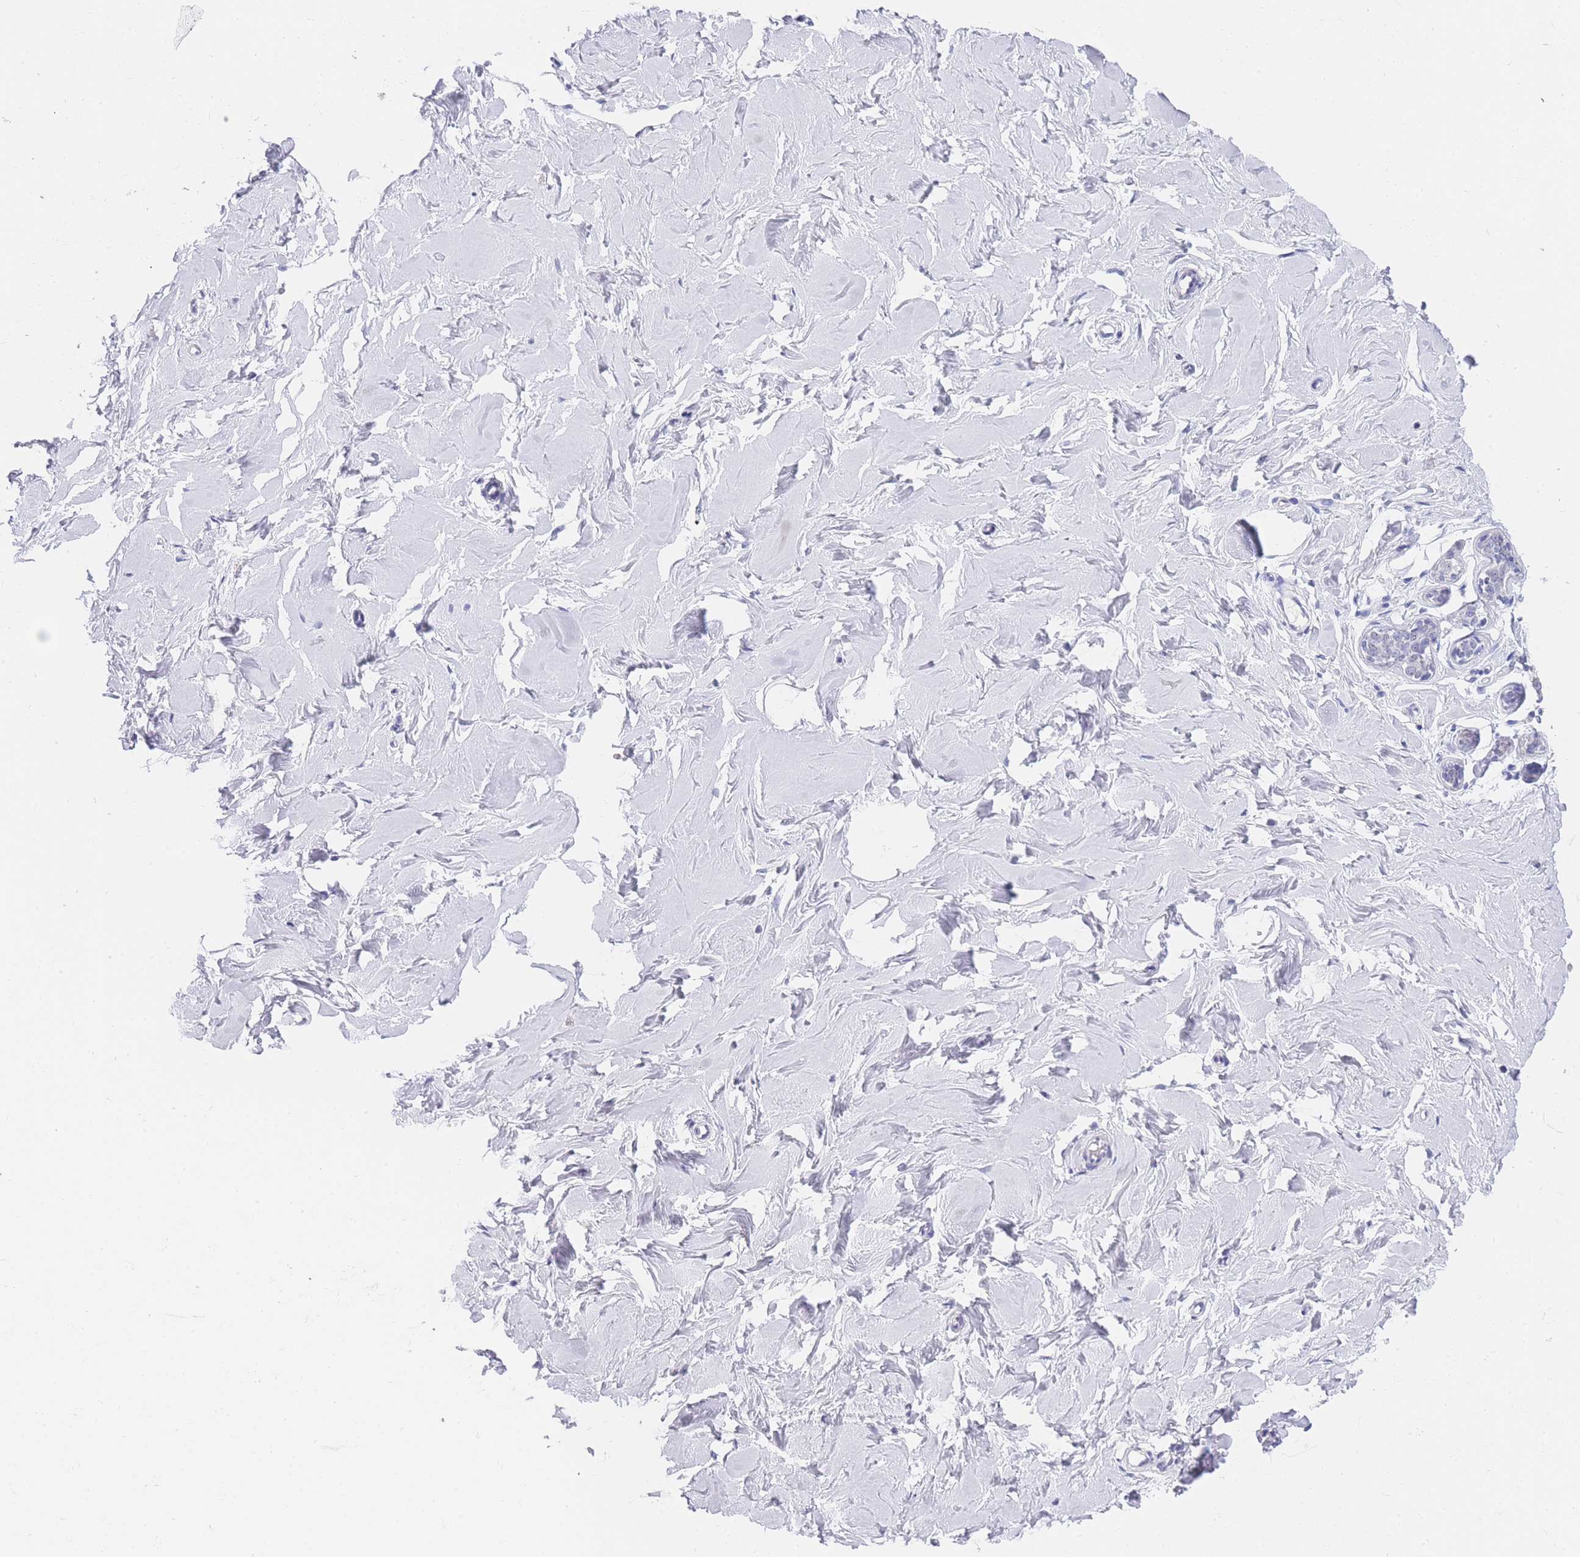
{"staining": {"intensity": "weak", "quantity": "<25%", "location": "cytoplasmic/membranous"}, "tissue": "breast", "cell_type": "Glandular cells", "image_type": "normal", "snomed": [{"axis": "morphology", "description": "Normal tissue, NOS"}, {"axis": "topography", "description": "Breast"}], "caption": "IHC image of benign breast: breast stained with DAB shows no significant protein staining in glandular cells.", "gene": "FRAT2", "patient": {"sex": "female", "age": 23}}